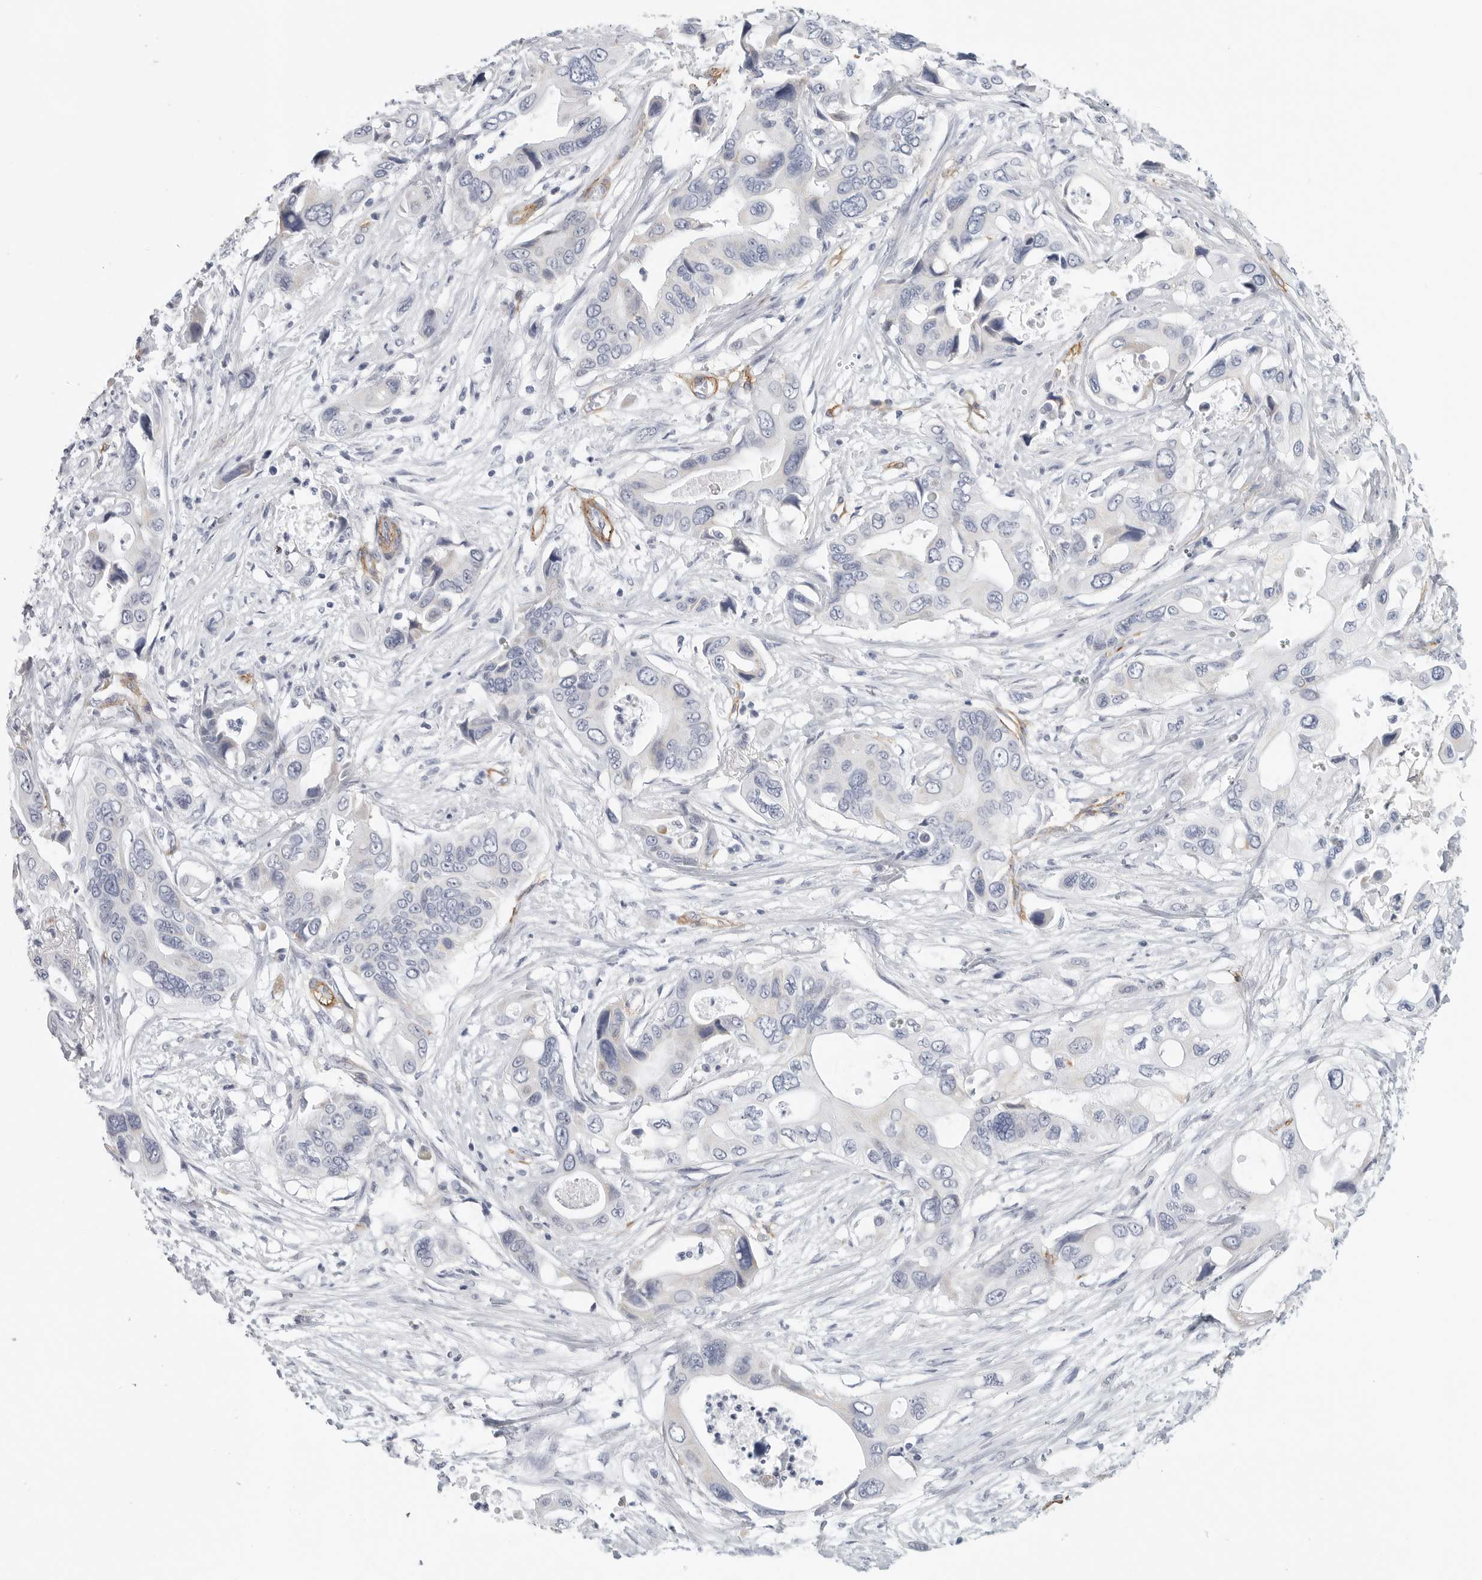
{"staining": {"intensity": "negative", "quantity": "none", "location": "none"}, "tissue": "pancreatic cancer", "cell_type": "Tumor cells", "image_type": "cancer", "snomed": [{"axis": "morphology", "description": "Adenocarcinoma, NOS"}, {"axis": "topography", "description": "Pancreas"}], "caption": "This is a image of IHC staining of pancreatic cancer, which shows no positivity in tumor cells. (DAB immunohistochemistry (IHC) with hematoxylin counter stain).", "gene": "TNR", "patient": {"sex": "male", "age": 66}}